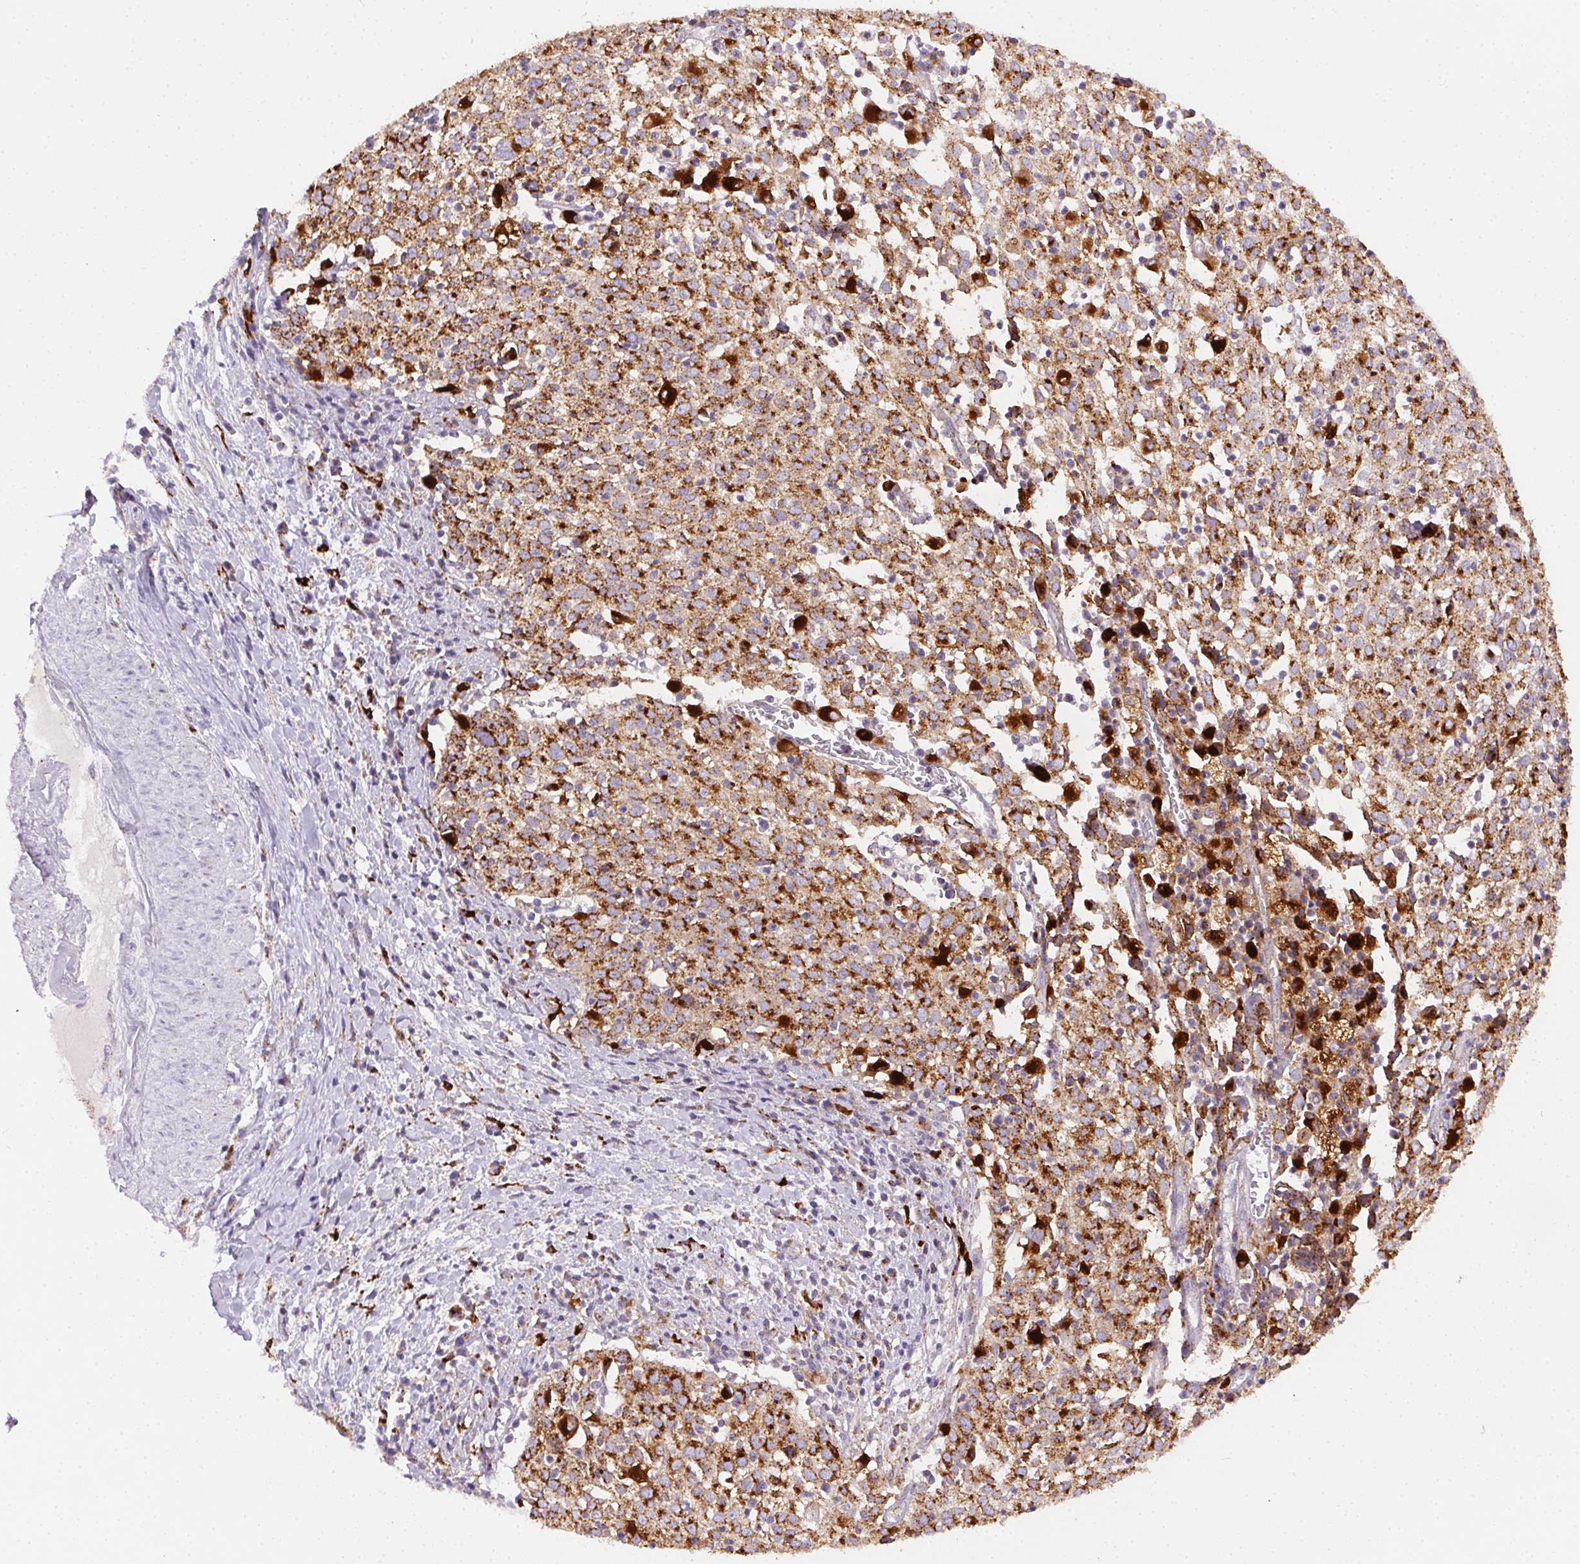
{"staining": {"intensity": "moderate", "quantity": ">75%", "location": "cytoplasmic/membranous"}, "tissue": "cervical cancer", "cell_type": "Tumor cells", "image_type": "cancer", "snomed": [{"axis": "morphology", "description": "Squamous cell carcinoma, NOS"}, {"axis": "topography", "description": "Cervix"}], "caption": "Cervical cancer (squamous cell carcinoma) stained with a brown dye reveals moderate cytoplasmic/membranous positive expression in approximately >75% of tumor cells.", "gene": "SCPEP1", "patient": {"sex": "female", "age": 39}}